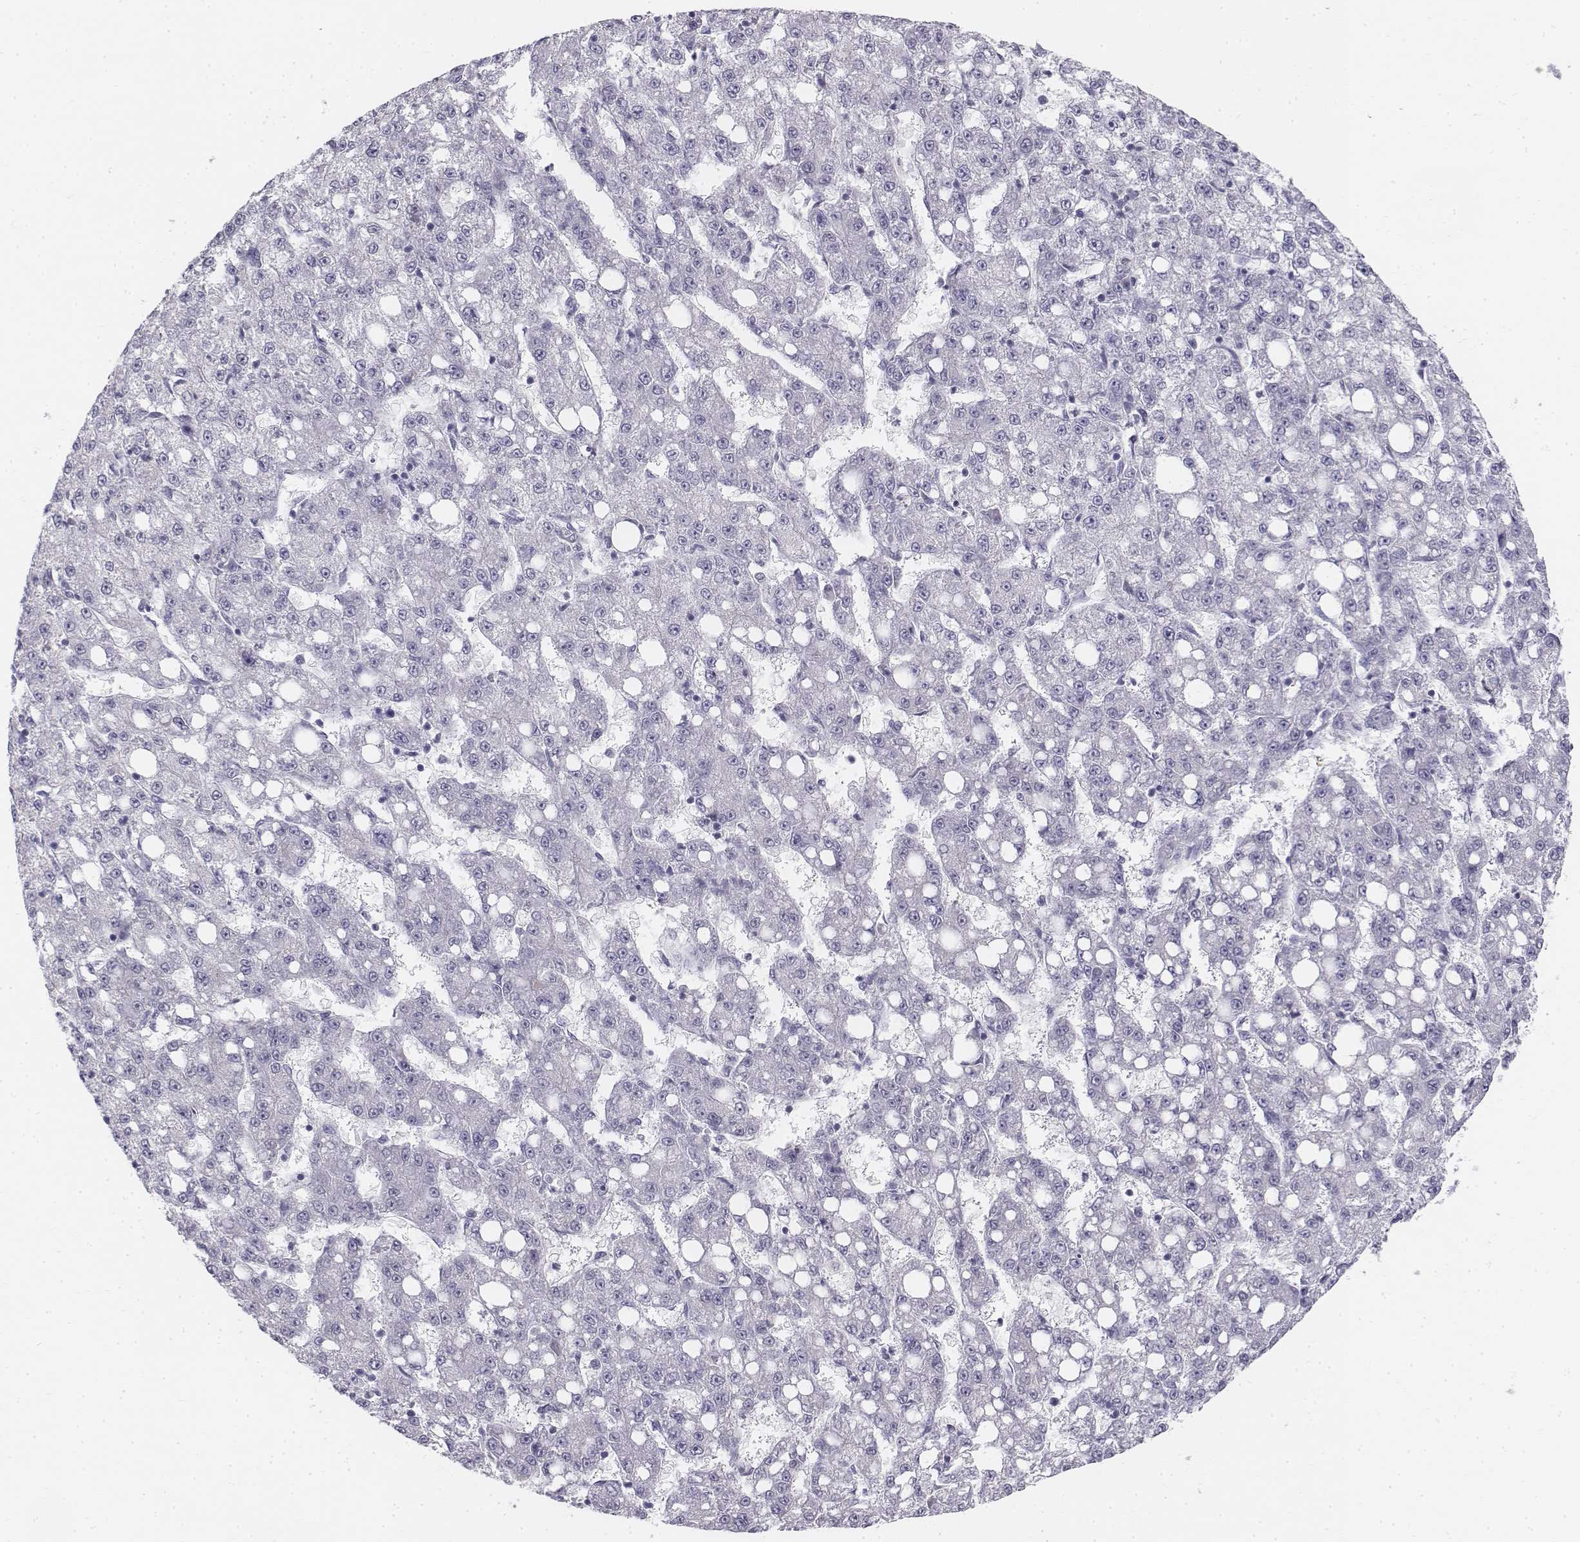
{"staining": {"intensity": "negative", "quantity": "none", "location": "none"}, "tissue": "liver cancer", "cell_type": "Tumor cells", "image_type": "cancer", "snomed": [{"axis": "morphology", "description": "Carcinoma, Hepatocellular, NOS"}, {"axis": "topography", "description": "Liver"}], "caption": "This micrograph is of liver hepatocellular carcinoma stained with immunohistochemistry to label a protein in brown with the nuclei are counter-stained blue. There is no expression in tumor cells. (DAB (3,3'-diaminobenzidine) IHC visualized using brightfield microscopy, high magnification).", "gene": "TH", "patient": {"sex": "female", "age": 65}}